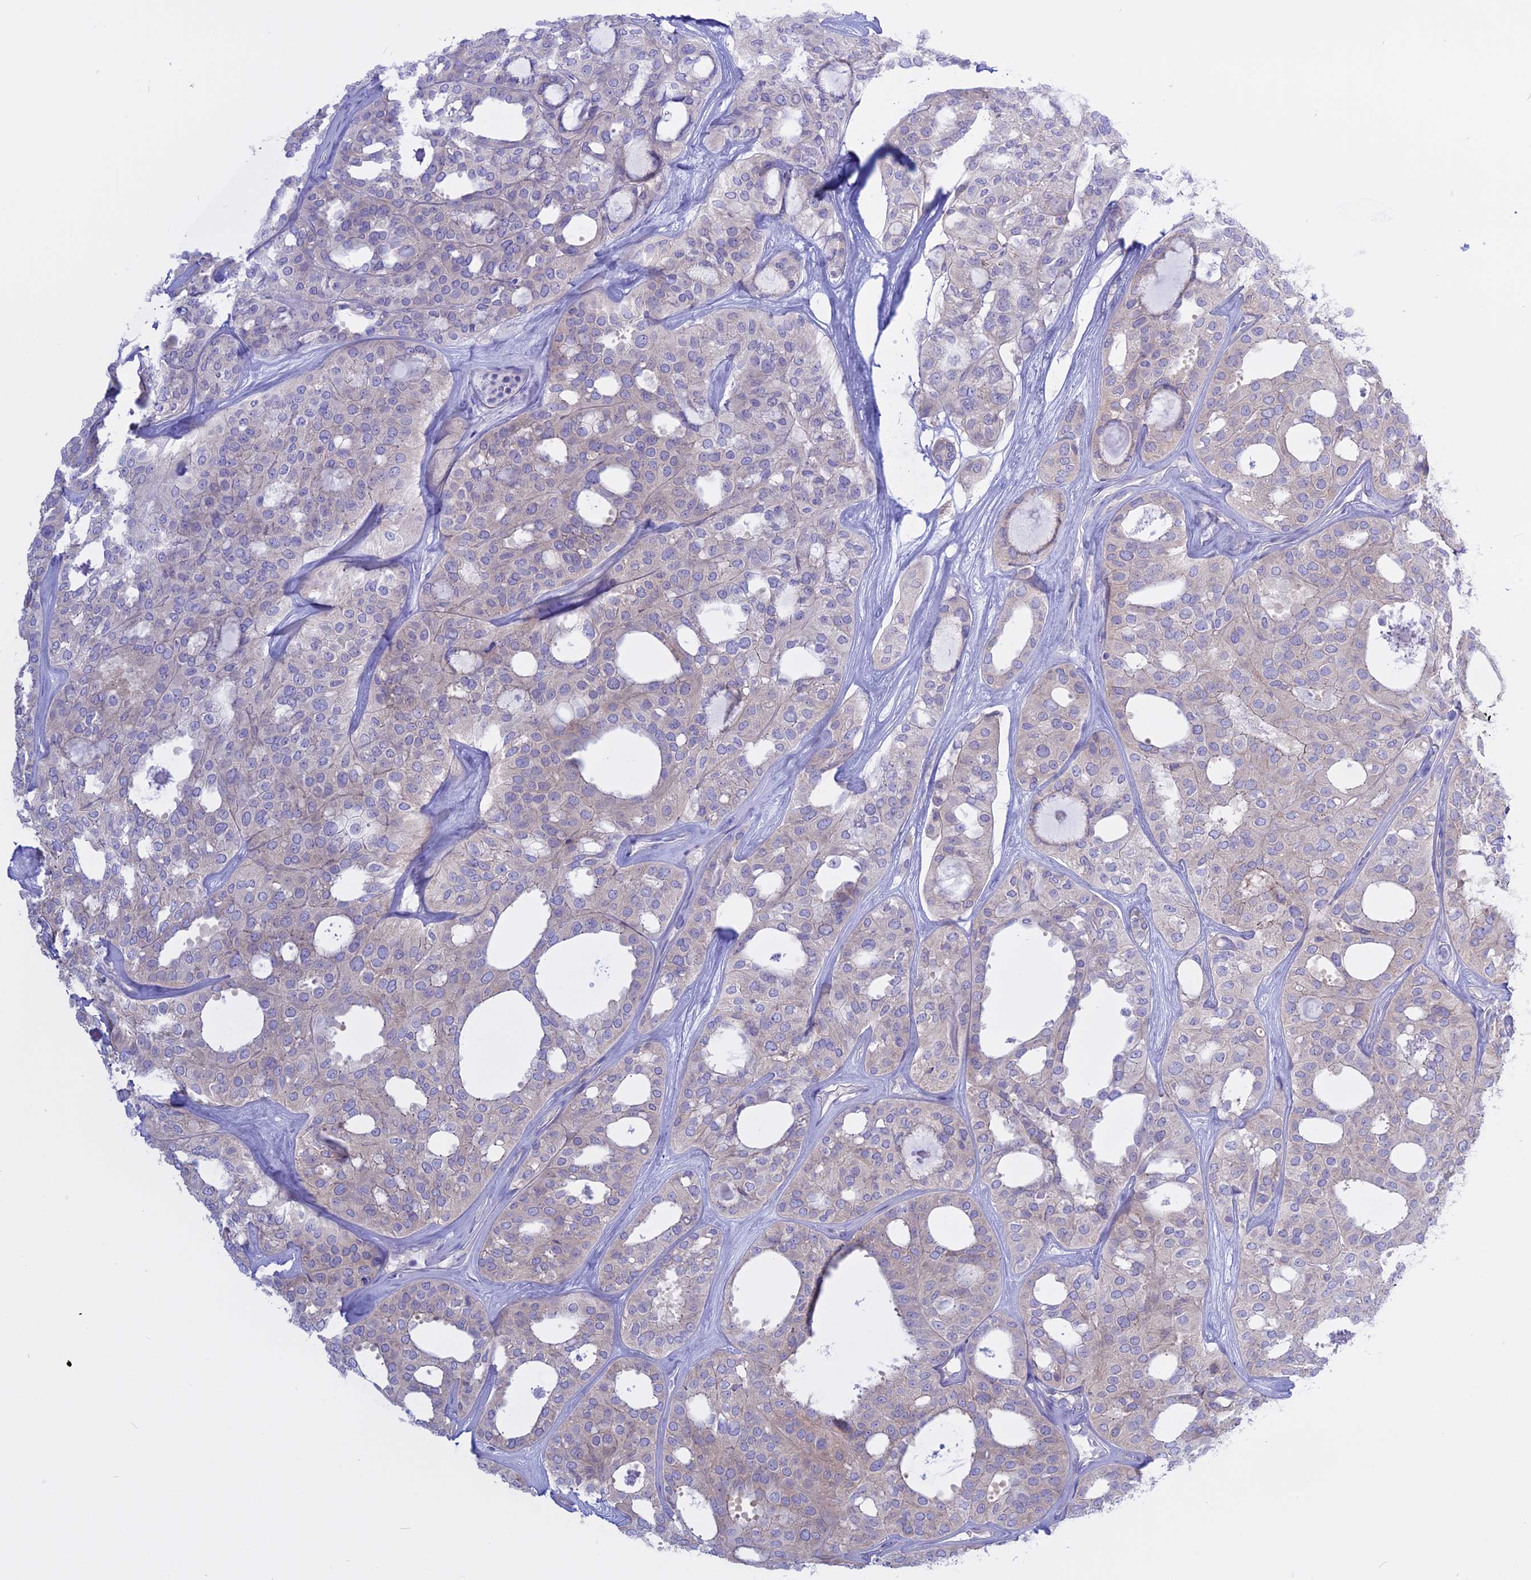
{"staining": {"intensity": "negative", "quantity": "none", "location": "none"}, "tissue": "thyroid cancer", "cell_type": "Tumor cells", "image_type": "cancer", "snomed": [{"axis": "morphology", "description": "Follicular adenoma carcinoma, NOS"}, {"axis": "topography", "description": "Thyroid gland"}], "caption": "IHC histopathology image of neoplastic tissue: human thyroid cancer stained with DAB (3,3'-diaminobenzidine) demonstrates no significant protein expression in tumor cells.", "gene": "AHCYL1", "patient": {"sex": "male", "age": 75}}